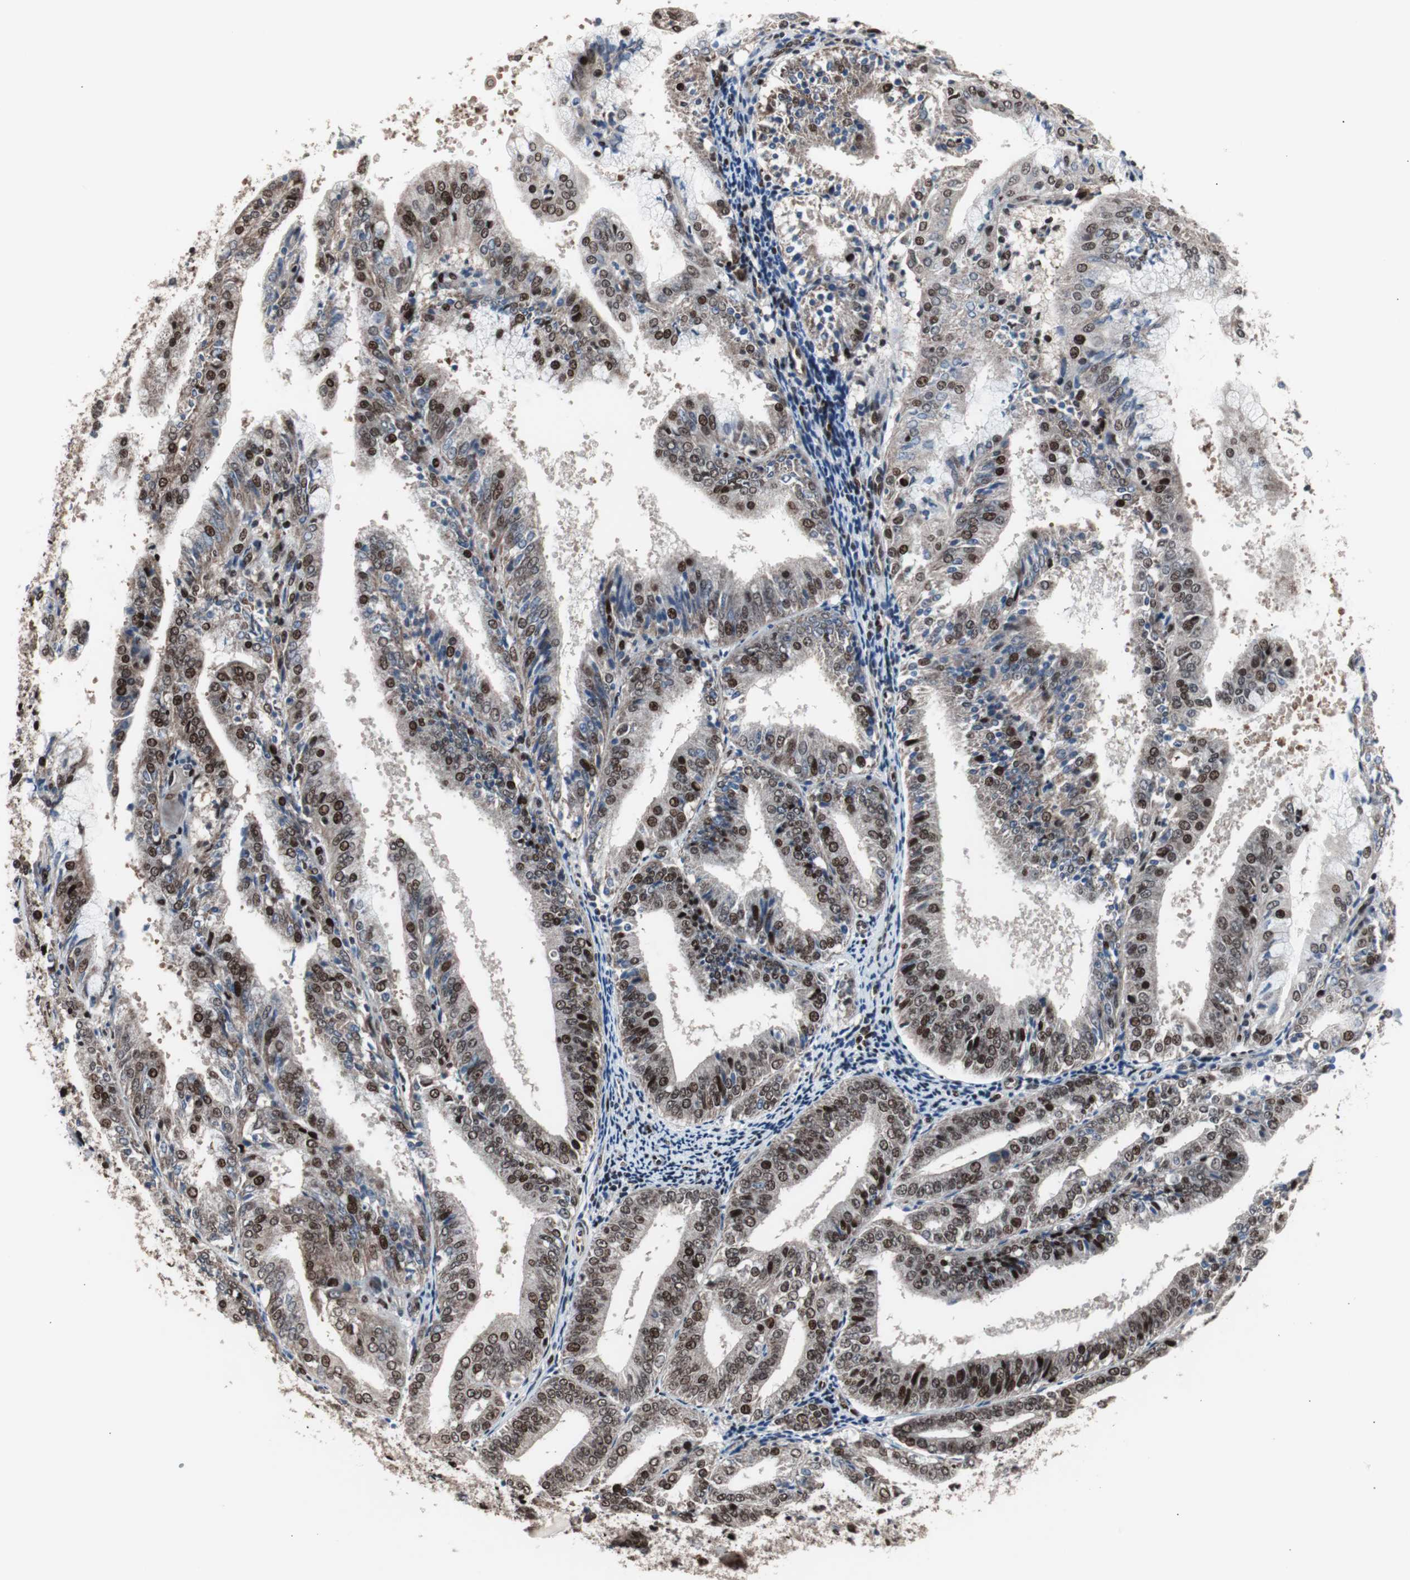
{"staining": {"intensity": "moderate", "quantity": "25%-75%", "location": "nuclear"}, "tissue": "endometrial cancer", "cell_type": "Tumor cells", "image_type": "cancer", "snomed": [{"axis": "morphology", "description": "Adenocarcinoma, NOS"}, {"axis": "topography", "description": "Endometrium"}], "caption": "Endometrial cancer (adenocarcinoma) stained with a protein marker reveals moderate staining in tumor cells.", "gene": "POGZ", "patient": {"sex": "female", "age": 63}}